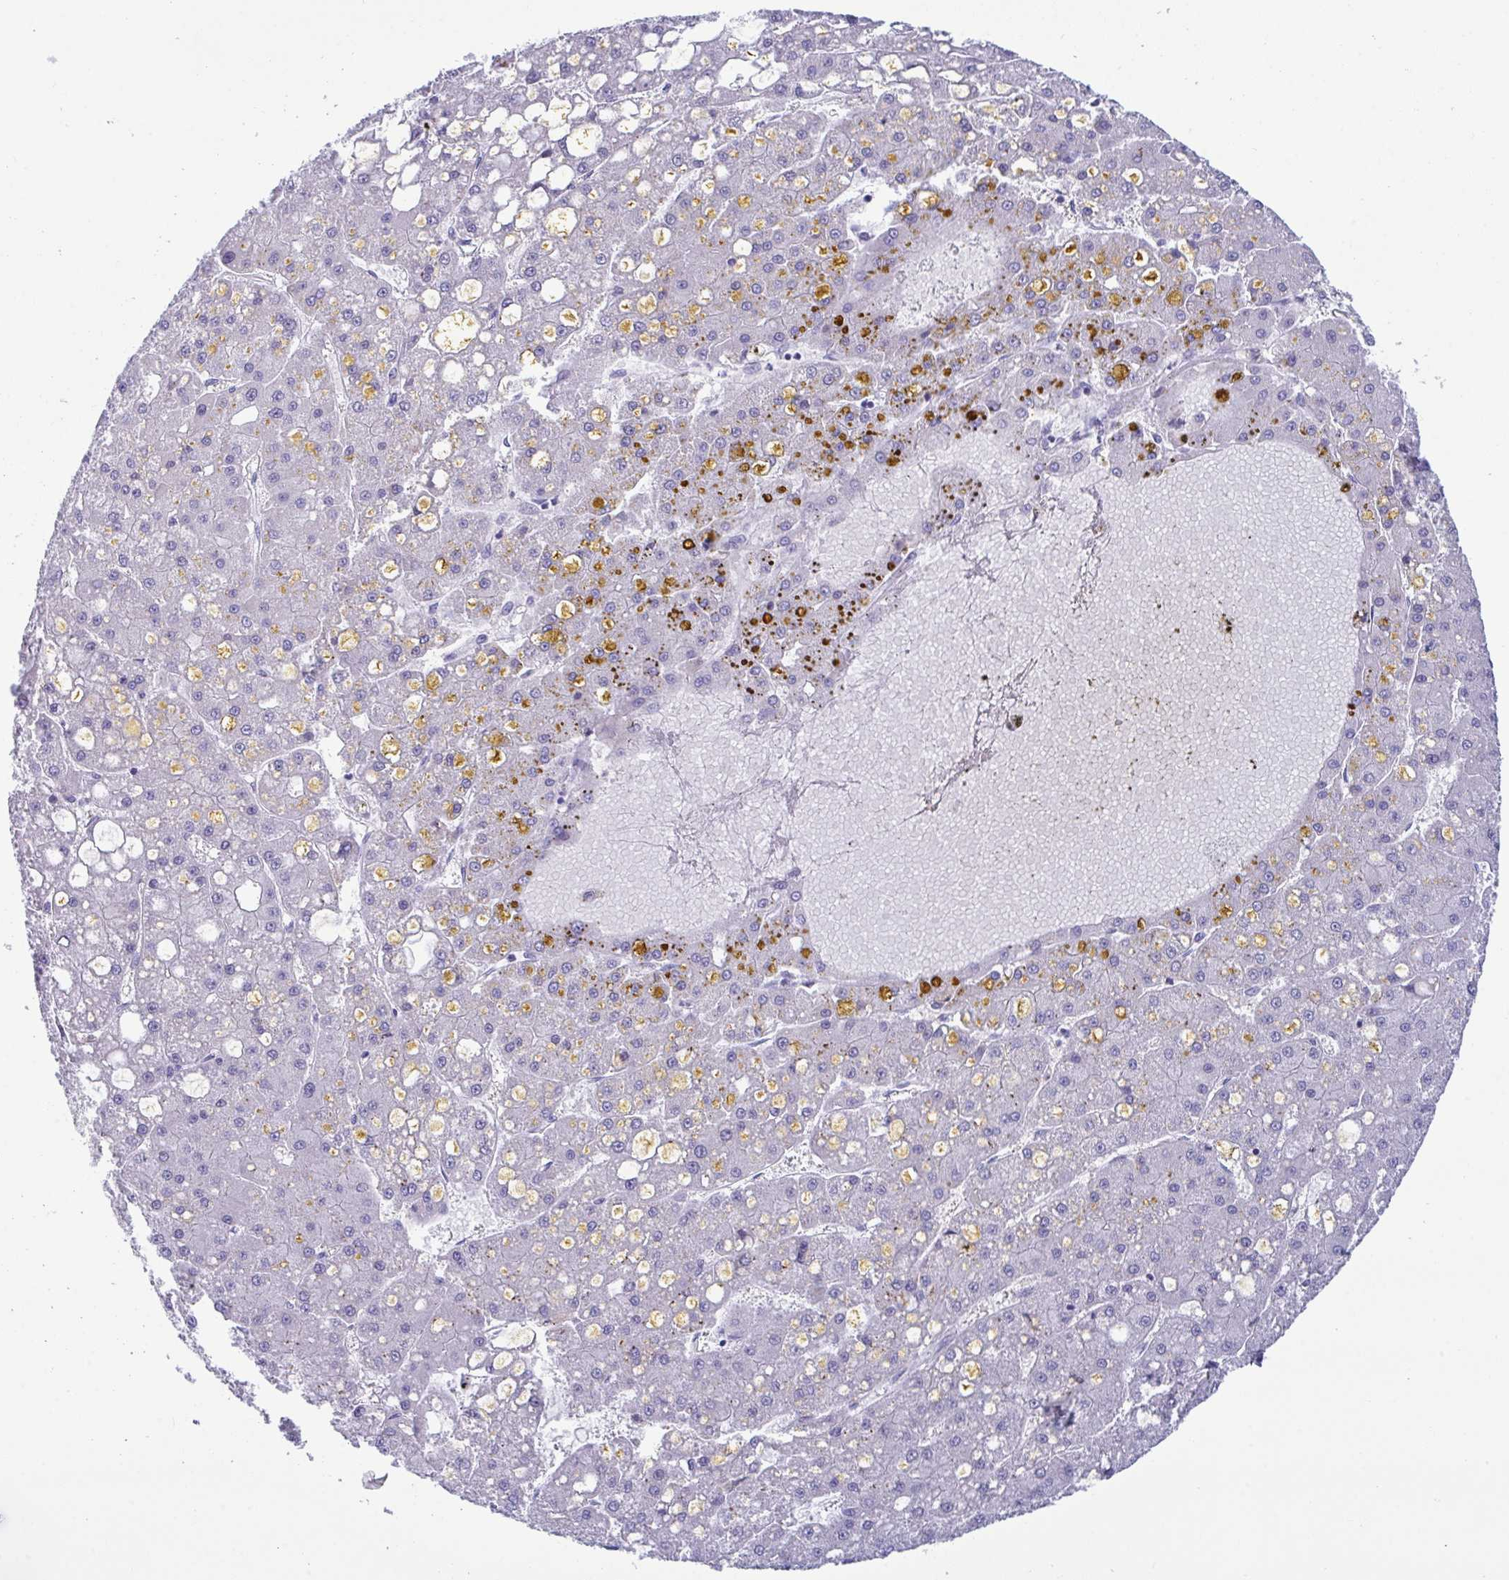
{"staining": {"intensity": "negative", "quantity": "none", "location": "none"}, "tissue": "liver cancer", "cell_type": "Tumor cells", "image_type": "cancer", "snomed": [{"axis": "morphology", "description": "Carcinoma, Hepatocellular, NOS"}, {"axis": "topography", "description": "Liver"}], "caption": "High power microscopy photomicrograph of an immunohistochemistry (IHC) photomicrograph of liver cancer (hepatocellular carcinoma), revealing no significant staining in tumor cells.", "gene": "MS4A14", "patient": {"sex": "male", "age": 67}}